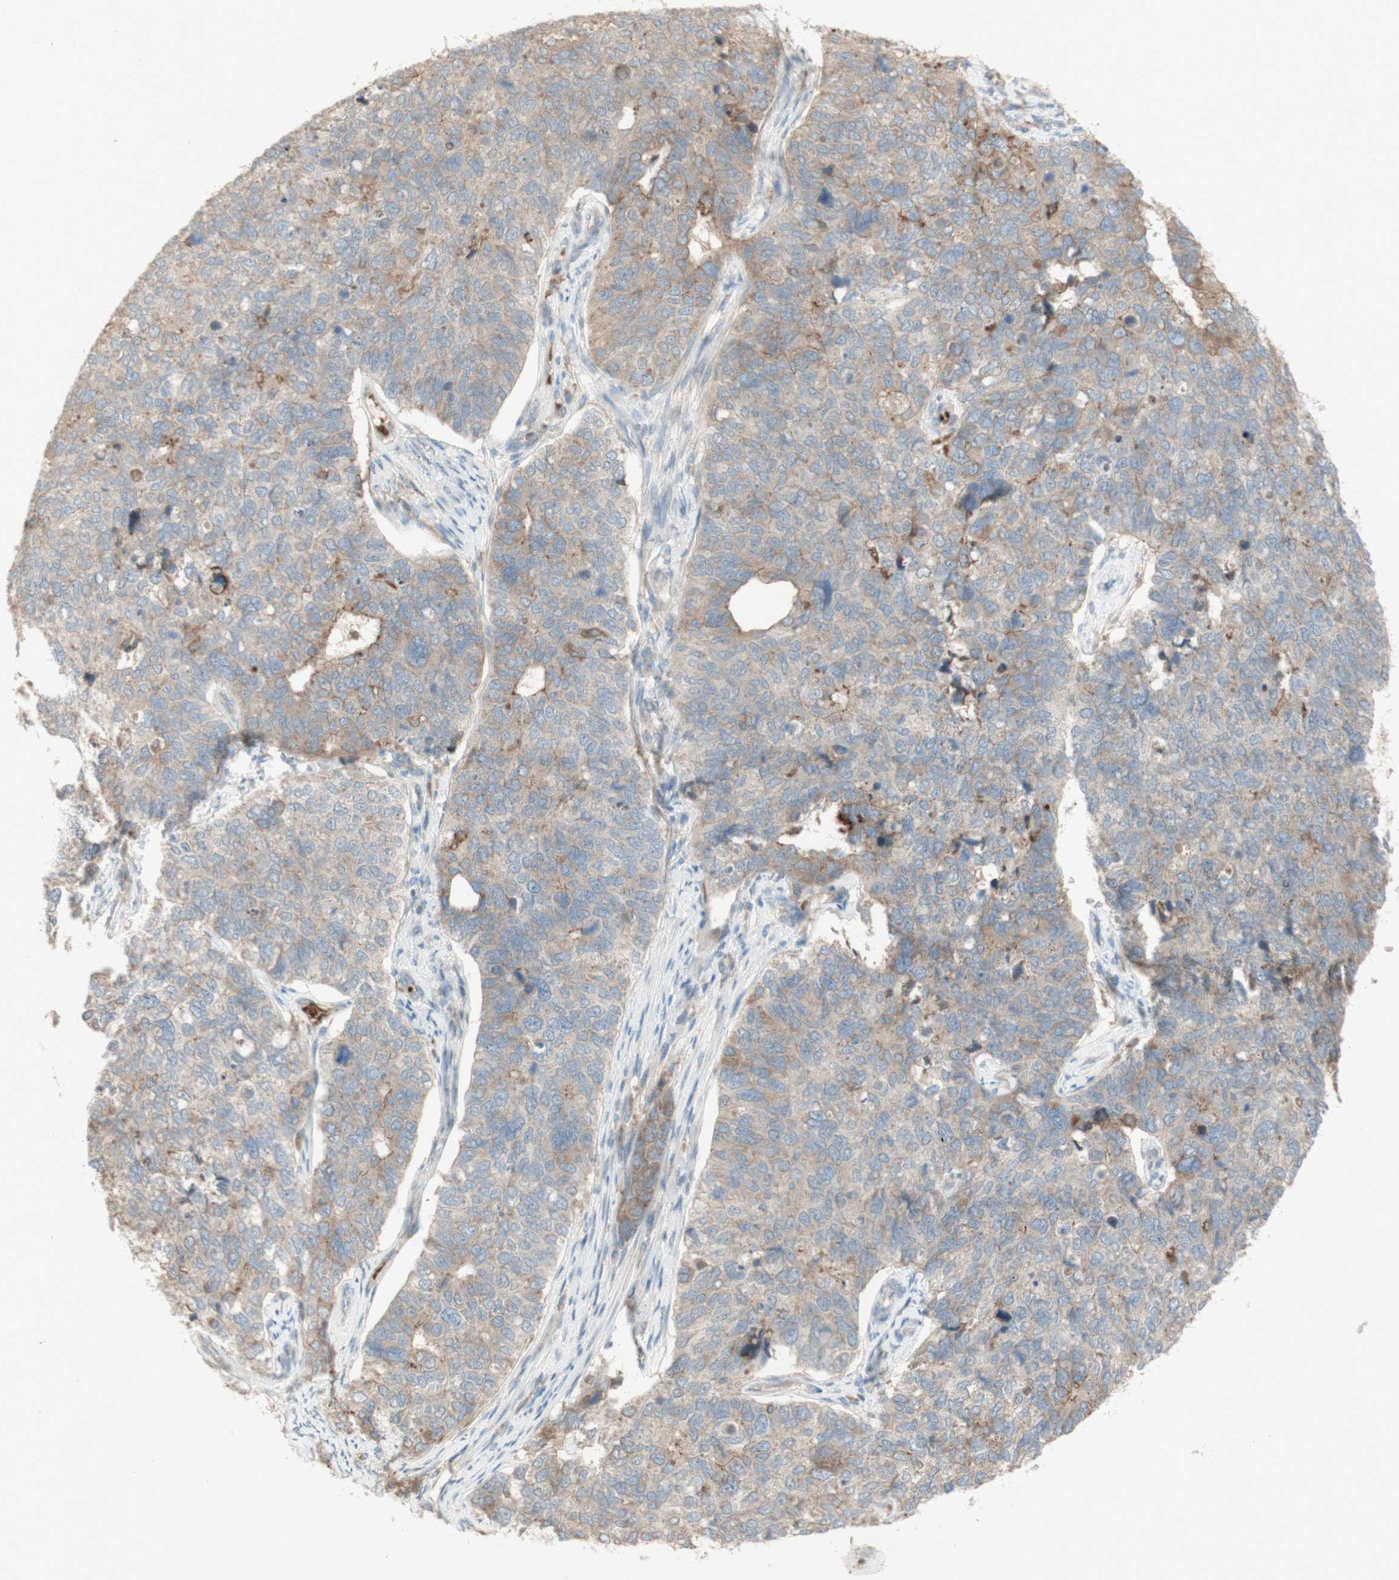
{"staining": {"intensity": "weak", "quantity": ">75%", "location": "cytoplasmic/membranous"}, "tissue": "cervical cancer", "cell_type": "Tumor cells", "image_type": "cancer", "snomed": [{"axis": "morphology", "description": "Squamous cell carcinoma, NOS"}, {"axis": "topography", "description": "Cervix"}], "caption": "Brown immunohistochemical staining in human cervical squamous cell carcinoma shows weak cytoplasmic/membranous staining in about >75% of tumor cells.", "gene": "PTGER4", "patient": {"sex": "female", "age": 63}}